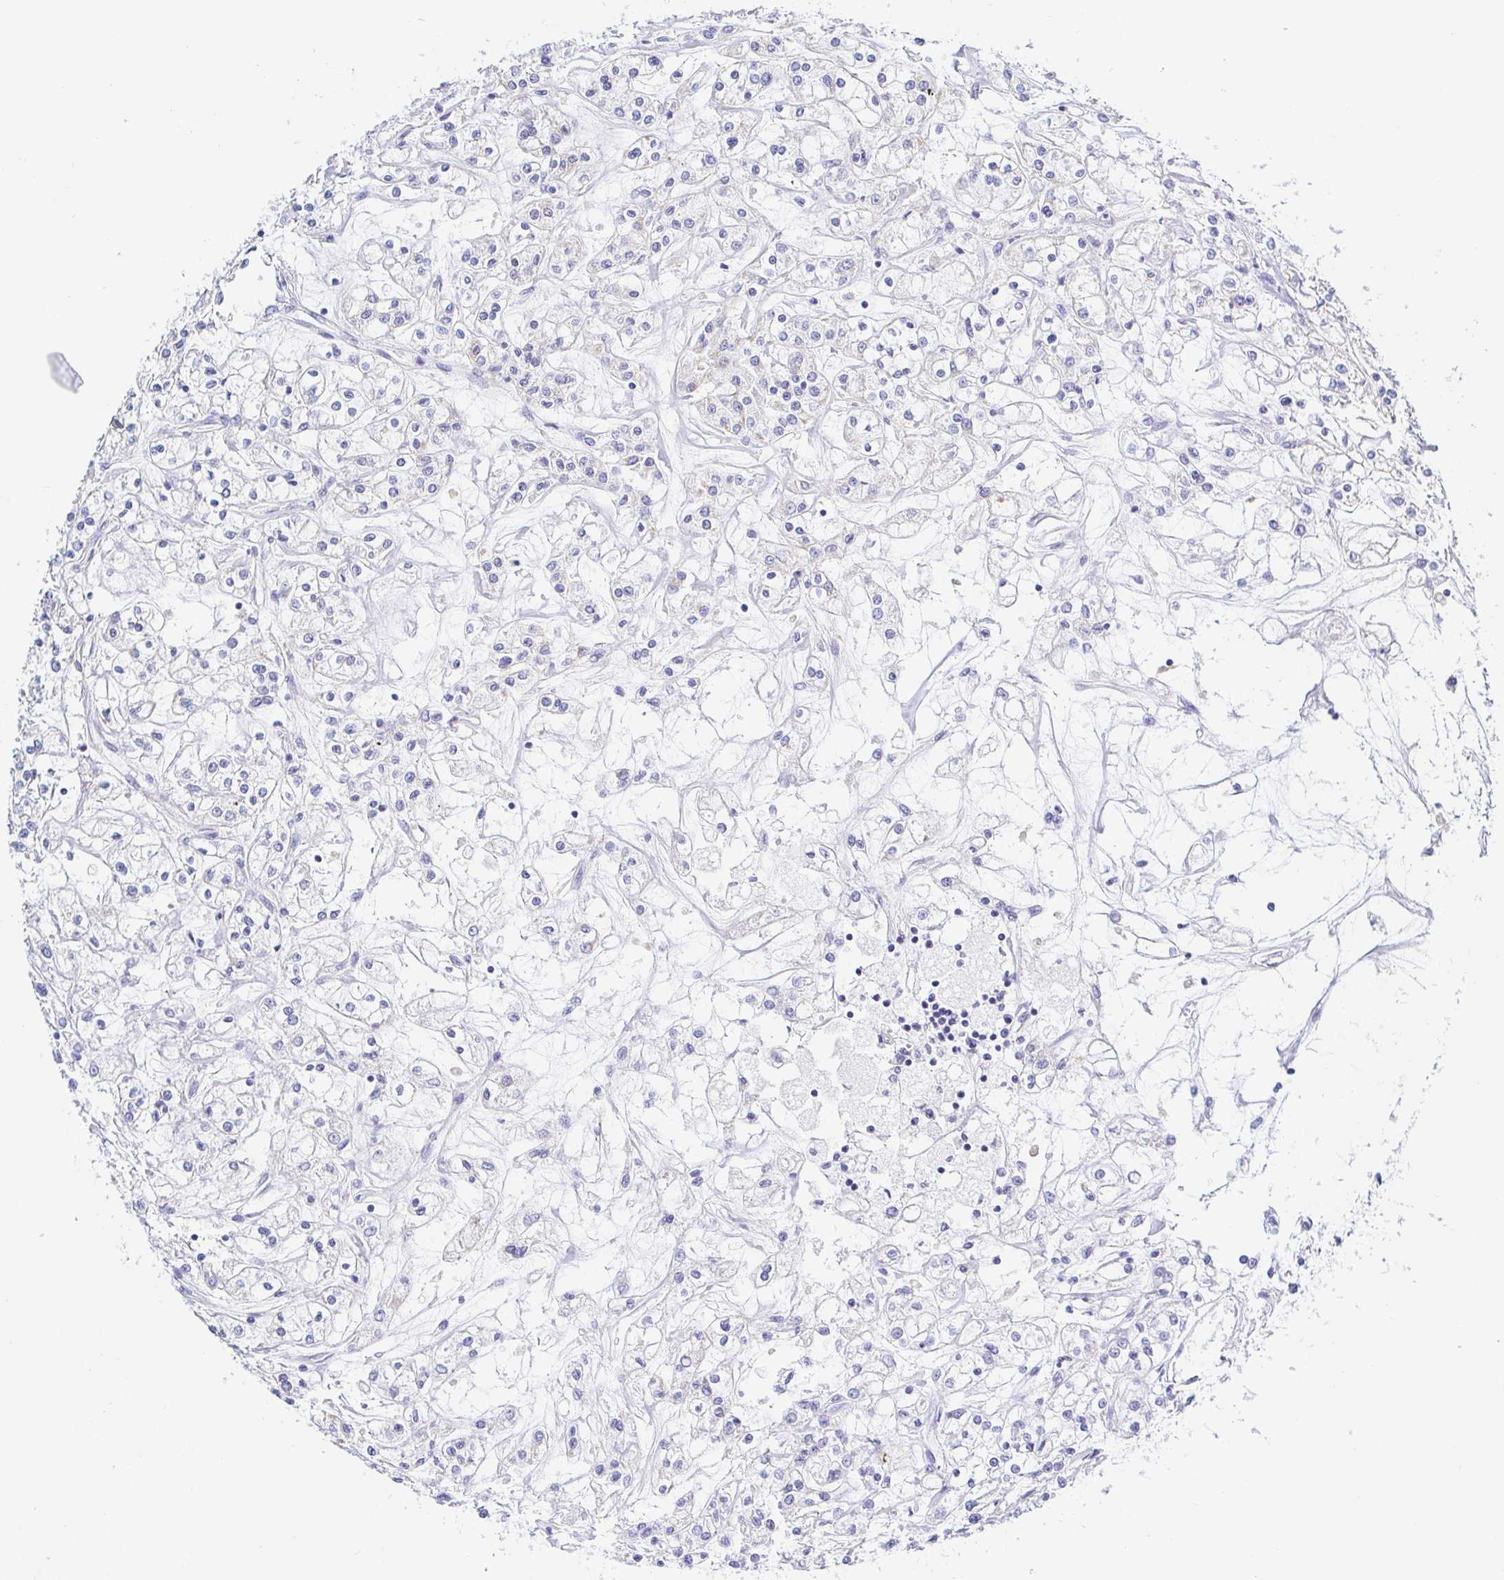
{"staining": {"intensity": "negative", "quantity": "none", "location": "none"}, "tissue": "renal cancer", "cell_type": "Tumor cells", "image_type": "cancer", "snomed": [{"axis": "morphology", "description": "Adenocarcinoma, NOS"}, {"axis": "topography", "description": "Kidney"}], "caption": "An image of renal adenocarcinoma stained for a protein displays no brown staining in tumor cells.", "gene": "ARL4D", "patient": {"sex": "female", "age": 59}}